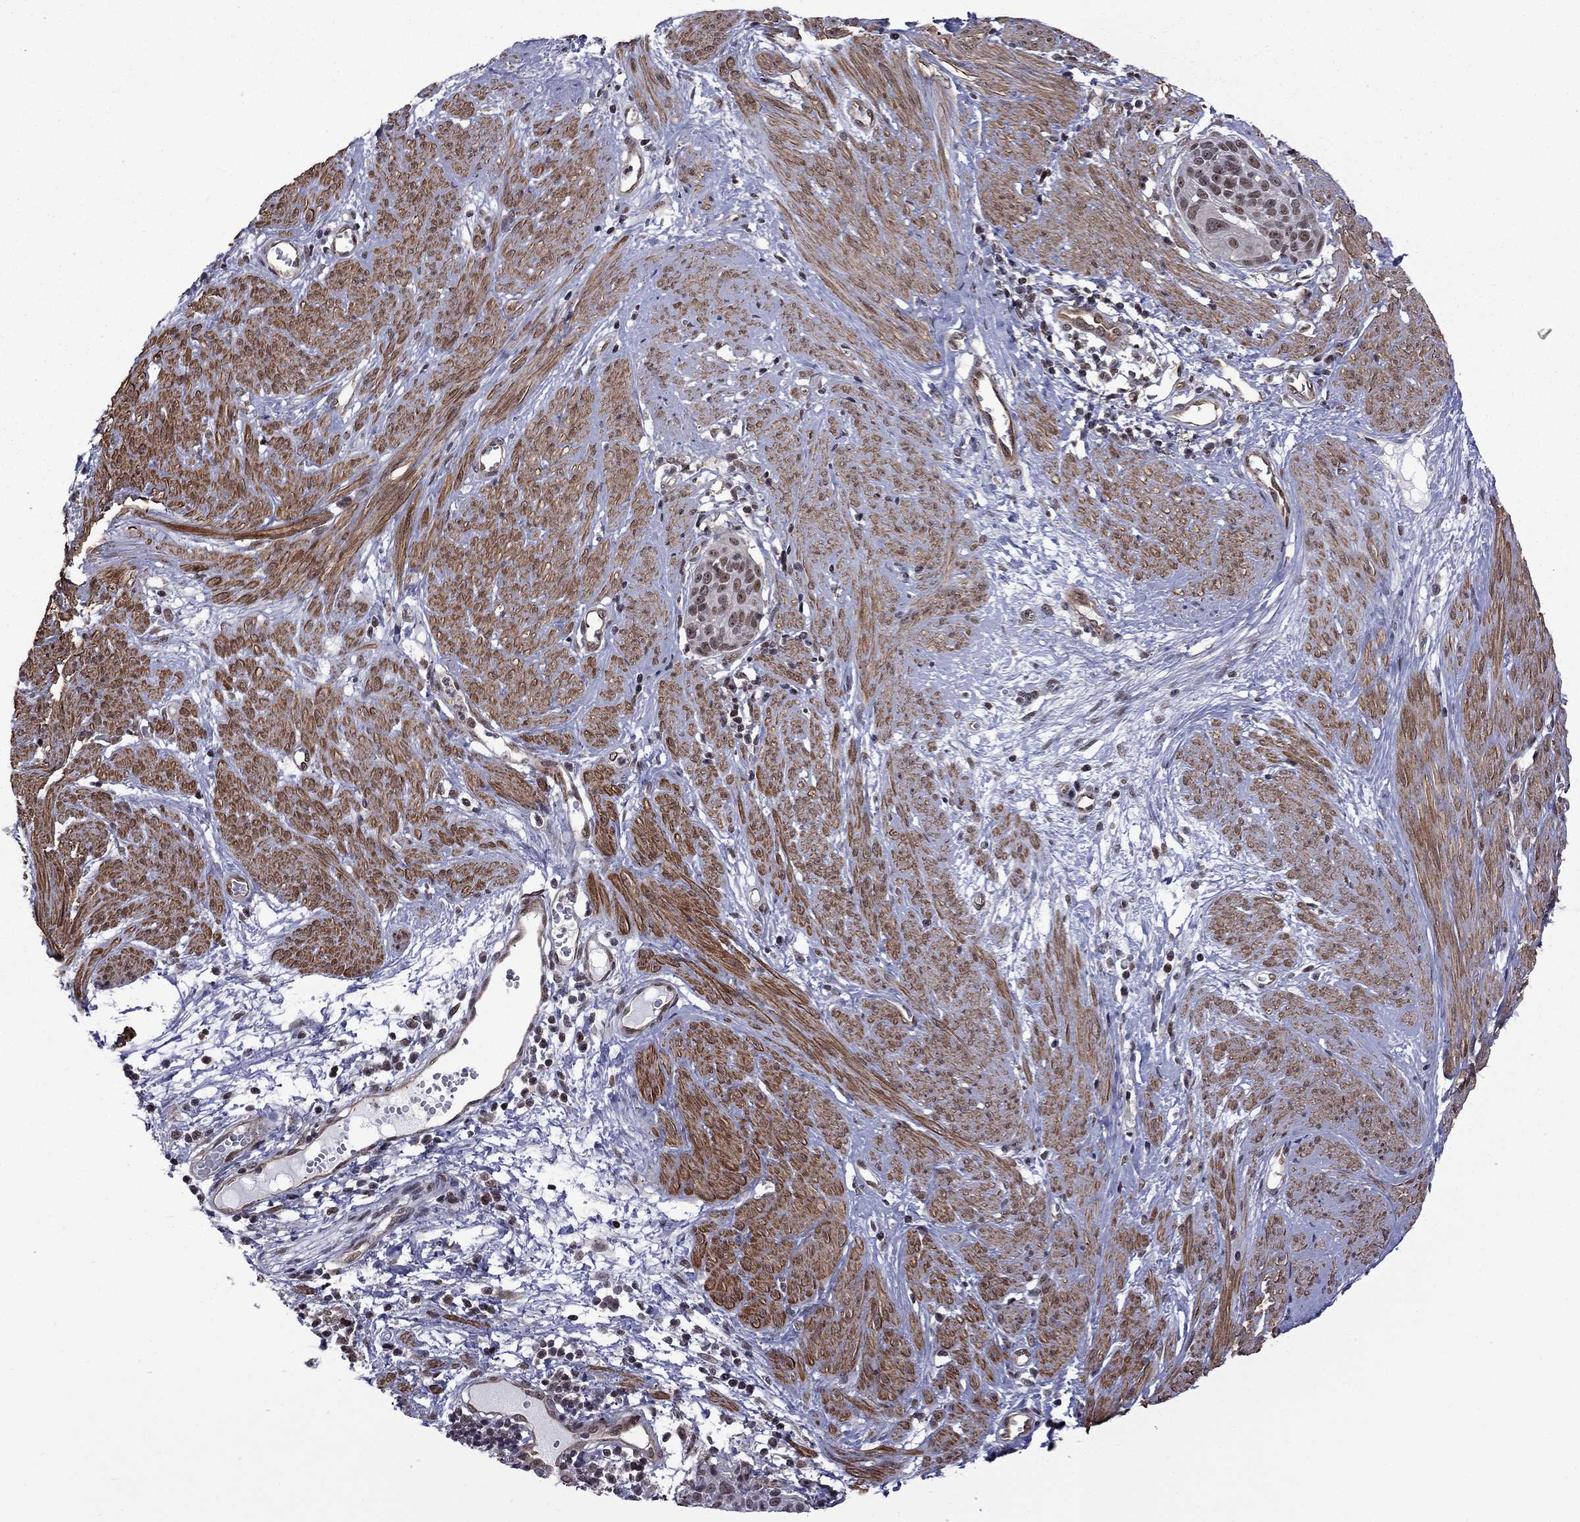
{"staining": {"intensity": "moderate", "quantity": "<25%", "location": "nuclear"}, "tissue": "cervical cancer", "cell_type": "Tumor cells", "image_type": "cancer", "snomed": [{"axis": "morphology", "description": "Squamous cell carcinoma, NOS"}, {"axis": "topography", "description": "Cervix"}], "caption": "DAB (3,3'-diaminobenzidine) immunohistochemical staining of human cervical cancer shows moderate nuclear protein staining in approximately <25% of tumor cells.", "gene": "BRF1", "patient": {"sex": "female", "age": 39}}